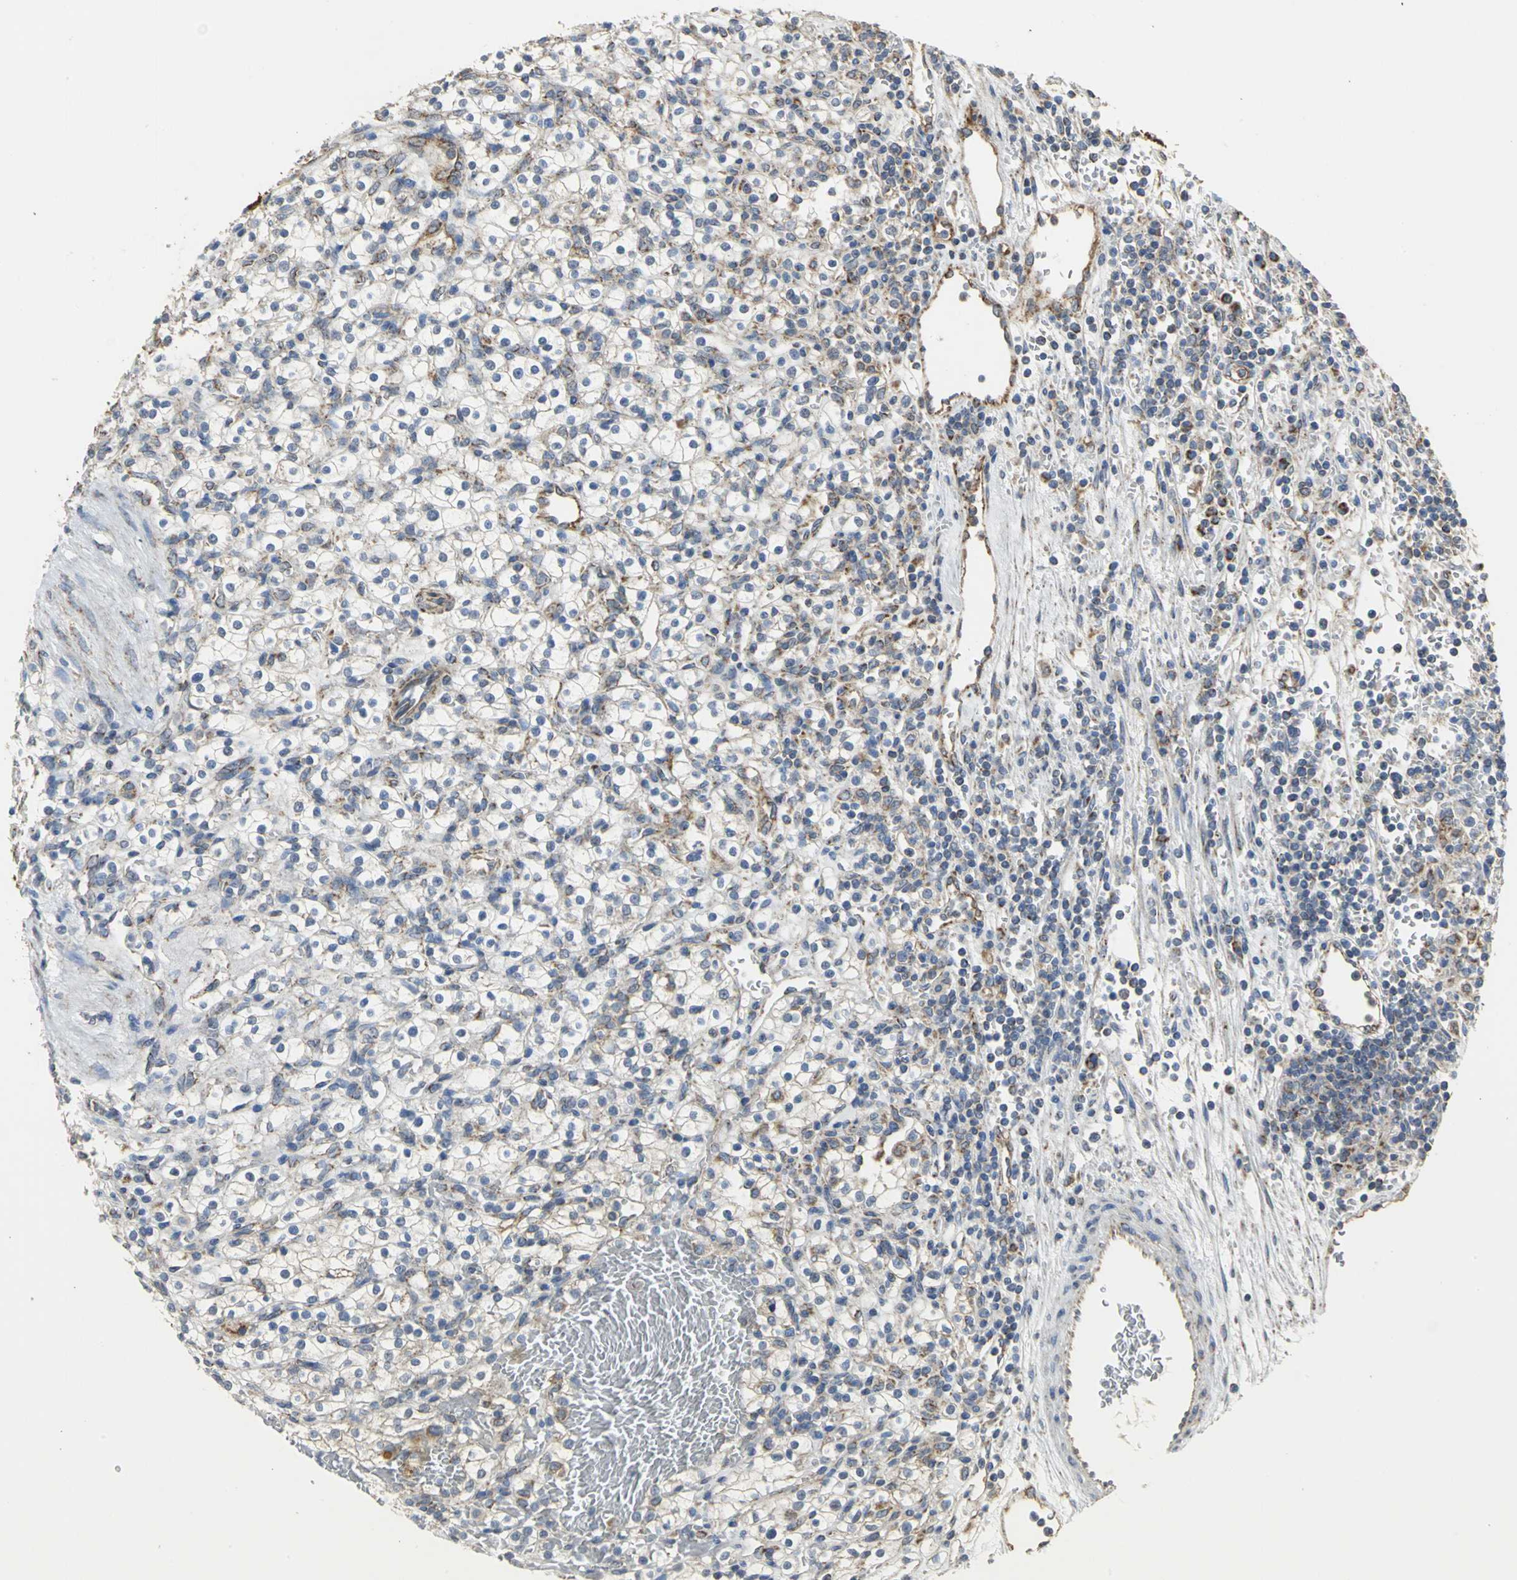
{"staining": {"intensity": "moderate", "quantity": "25%-75%", "location": "cytoplasmic/membranous"}, "tissue": "renal cancer", "cell_type": "Tumor cells", "image_type": "cancer", "snomed": [{"axis": "morphology", "description": "Normal tissue, NOS"}, {"axis": "morphology", "description": "Adenocarcinoma, NOS"}, {"axis": "topography", "description": "Kidney"}], "caption": "Renal cancer (adenocarcinoma) was stained to show a protein in brown. There is medium levels of moderate cytoplasmic/membranous expression in about 25%-75% of tumor cells.", "gene": "NDUFB5", "patient": {"sex": "female", "age": 55}}